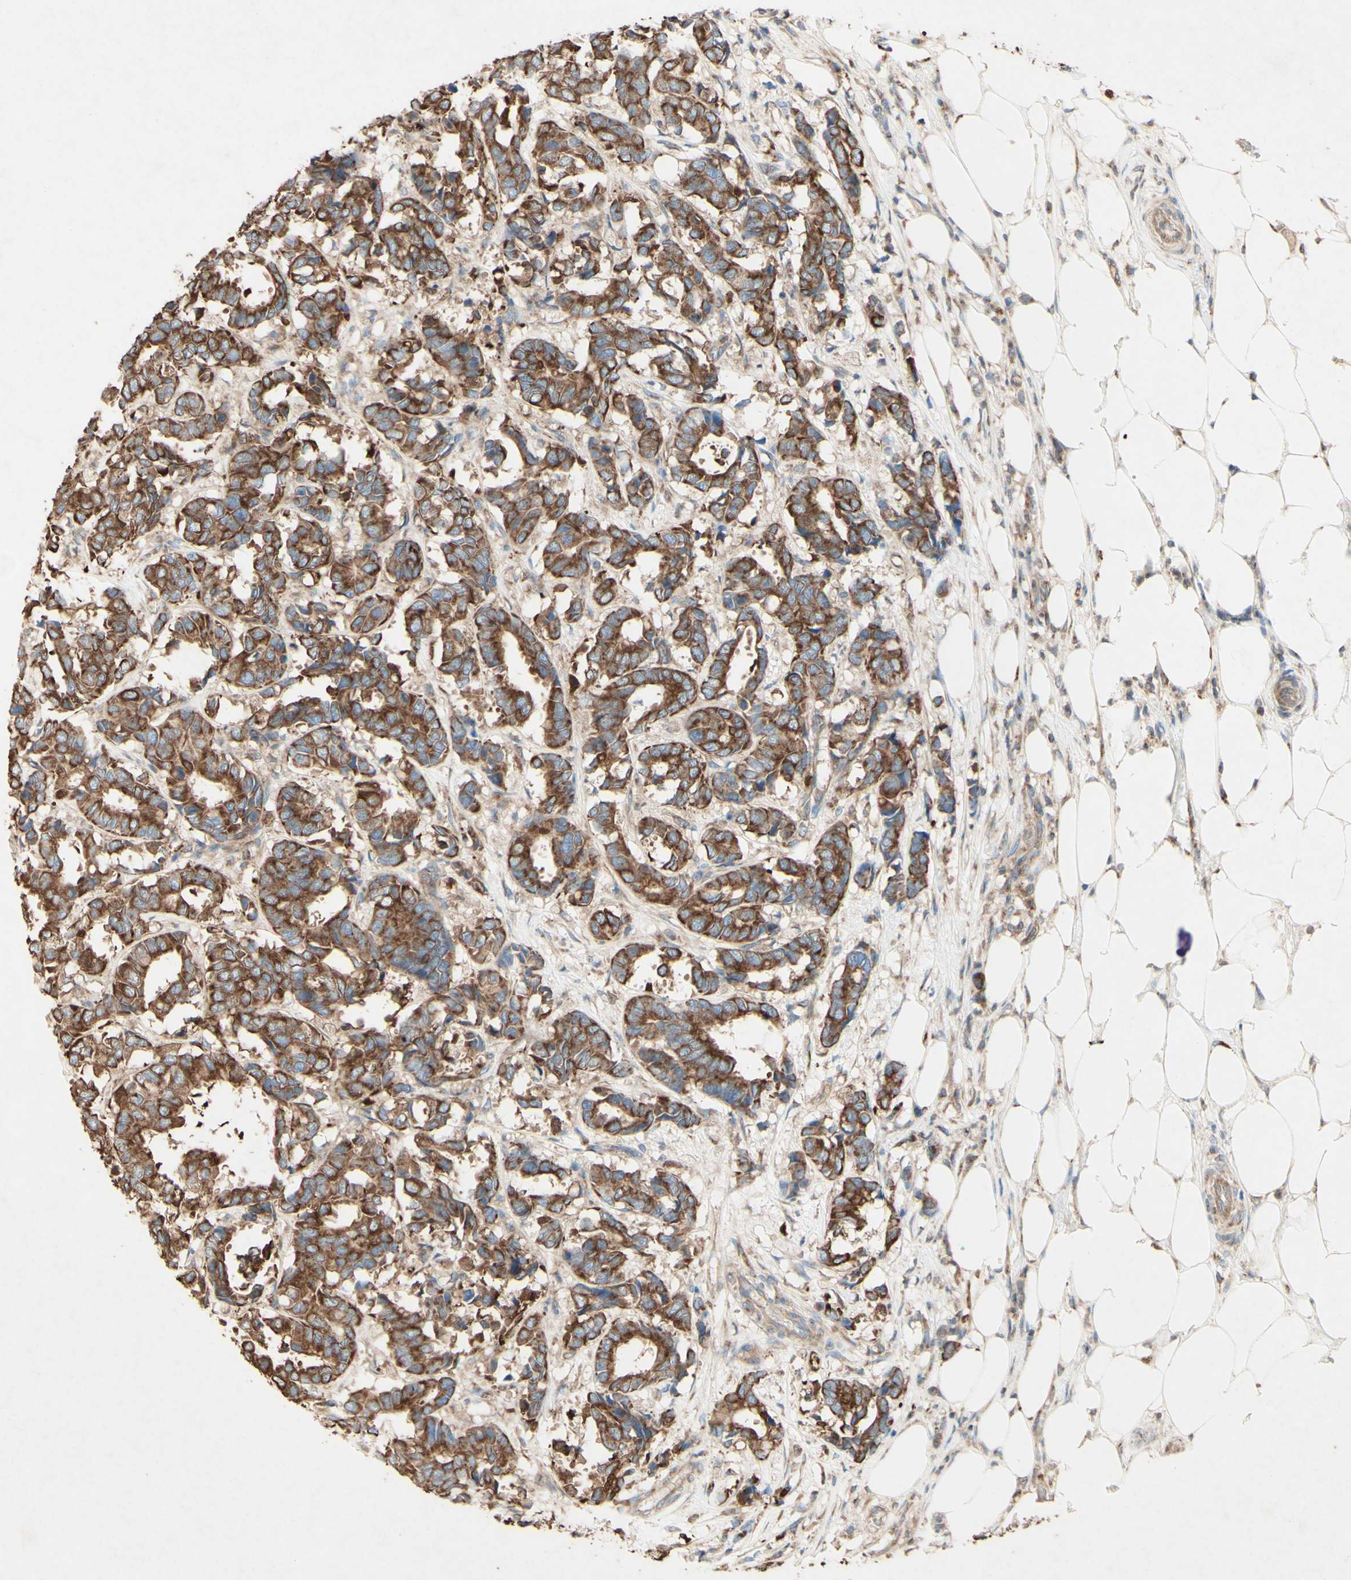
{"staining": {"intensity": "strong", "quantity": ">75%", "location": "cytoplasmic/membranous"}, "tissue": "breast cancer", "cell_type": "Tumor cells", "image_type": "cancer", "snomed": [{"axis": "morphology", "description": "Duct carcinoma"}, {"axis": "topography", "description": "Breast"}], "caption": "Immunohistochemical staining of human intraductal carcinoma (breast) exhibits strong cytoplasmic/membranous protein staining in approximately >75% of tumor cells.", "gene": "MTM1", "patient": {"sex": "female", "age": 87}}